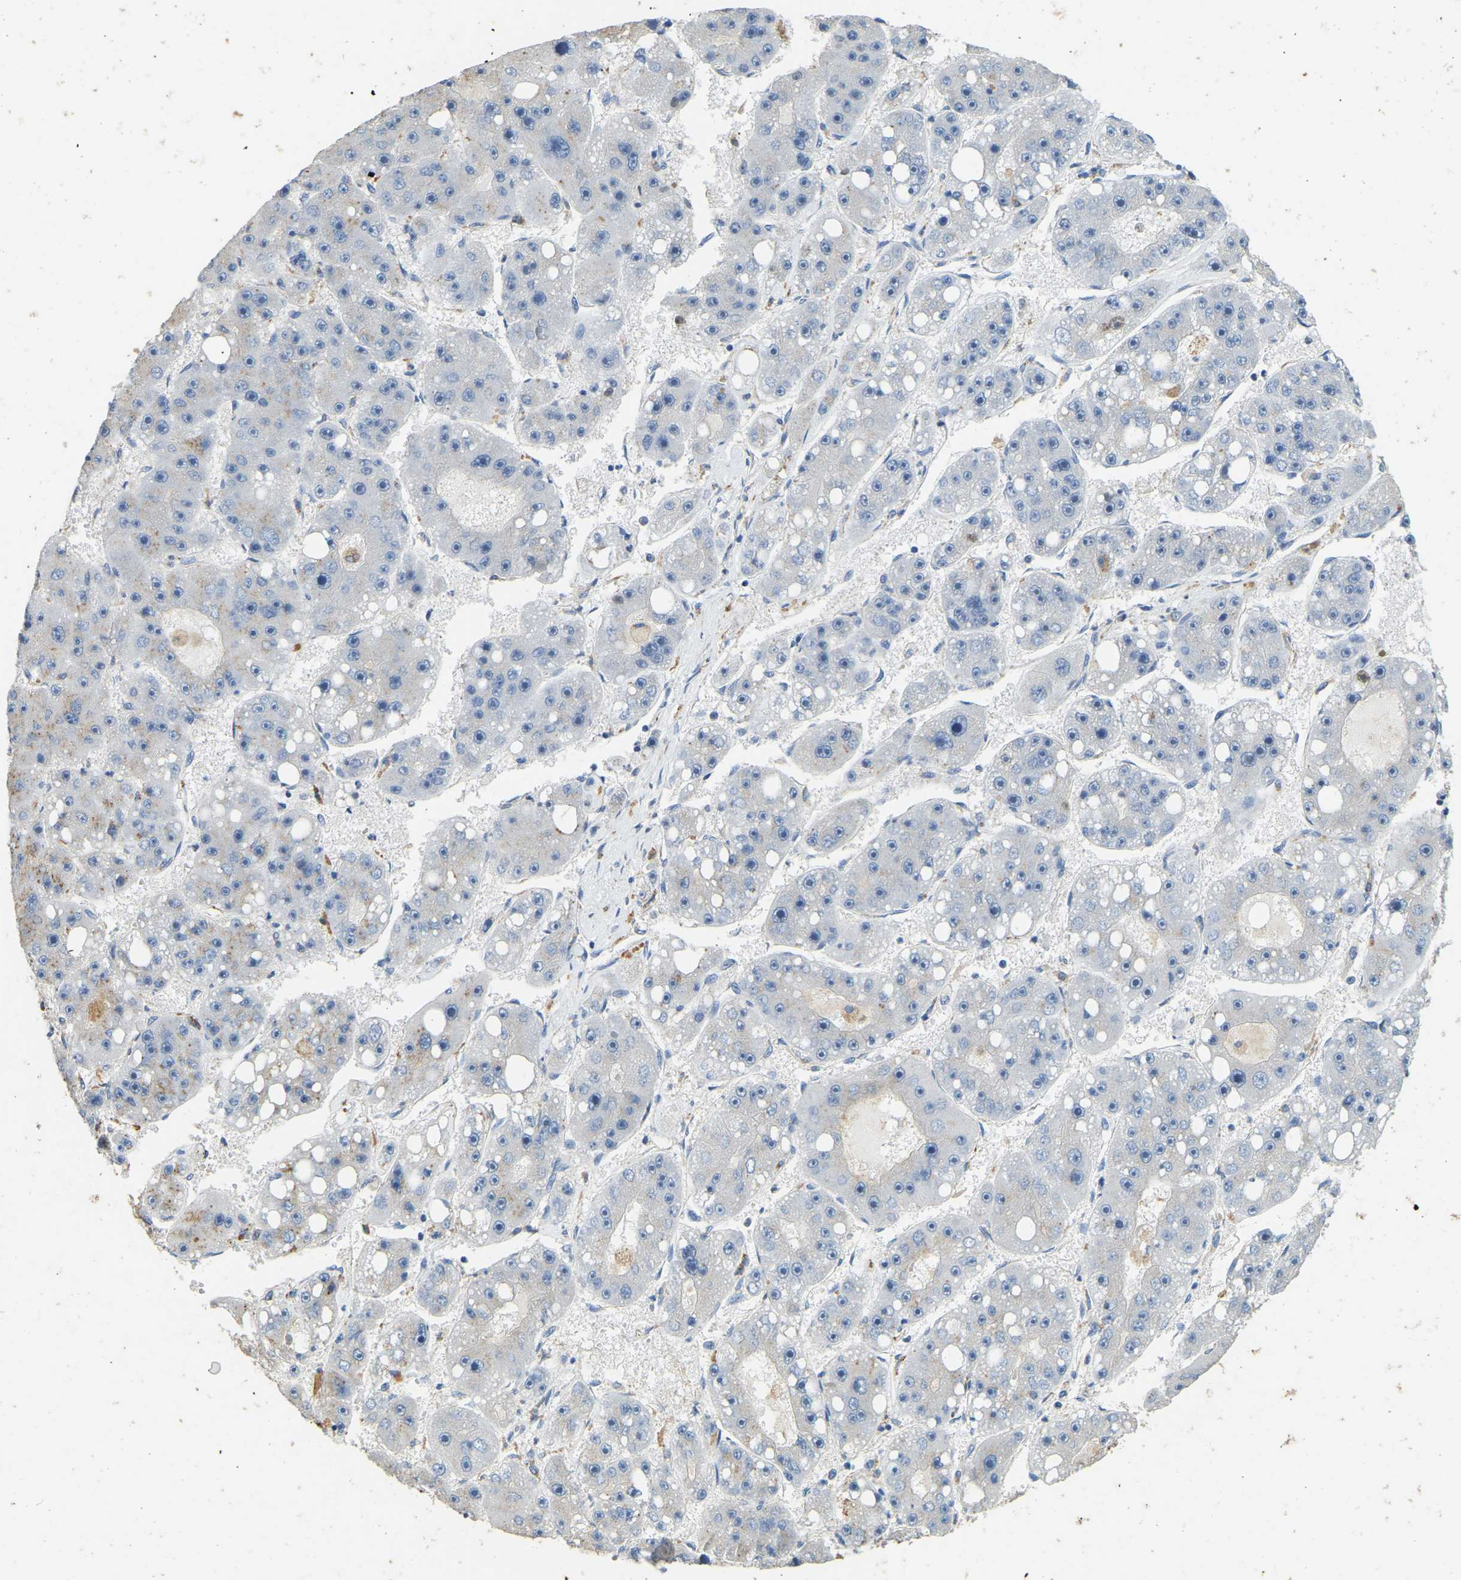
{"staining": {"intensity": "negative", "quantity": "none", "location": "none"}, "tissue": "liver cancer", "cell_type": "Tumor cells", "image_type": "cancer", "snomed": [{"axis": "morphology", "description": "Carcinoma, Hepatocellular, NOS"}, {"axis": "topography", "description": "Liver"}], "caption": "An image of liver cancer stained for a protein demonstrates no brown staining in tumor cells.", "gene": "FAM174A", "patient": {"sex": "female", "age": 61}}